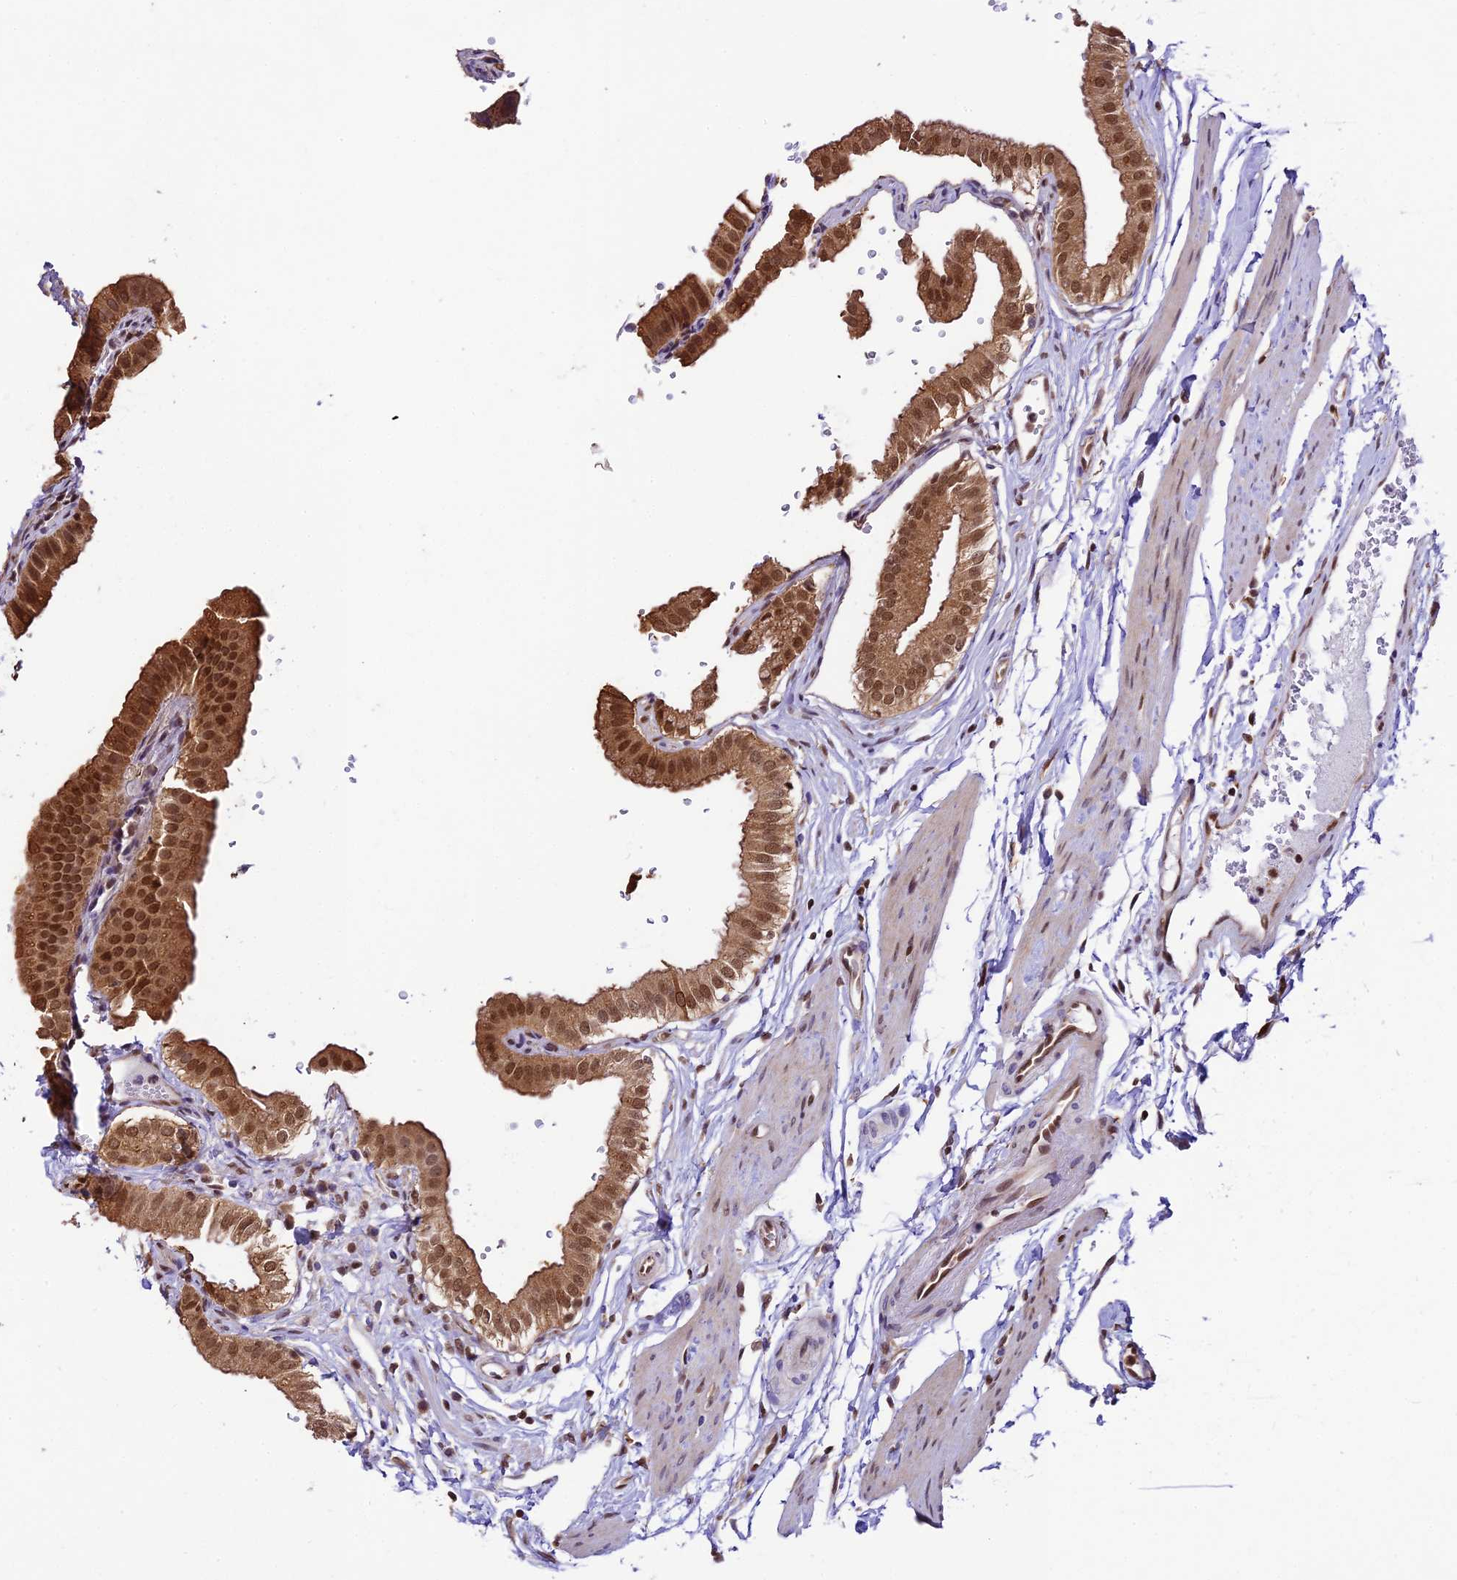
{"staining": {"intensity": "strong", "quantity": ">75%", "location": "cytoplasmic/membranous,nuclear"}, "tissue": "gallbladder", "cell_type": "Glandular cells", "image_type": "normal", "snomed": [{"axis": "morphology", "description": "Normal tissue, NOS"}, {"axis": "topography", "description": "Gallbladder"}], "caption": "Immunohistochemical staining of normal human gallbladder reveals strong cytoplasmic/membranous,nuclear protein positivity in approximately >75% of glandular cells. The protein is shown in brown color, while the nuclei are stained blue.", "gene": "TRIM22", "patient": {"sex": "female", "age": 61}}